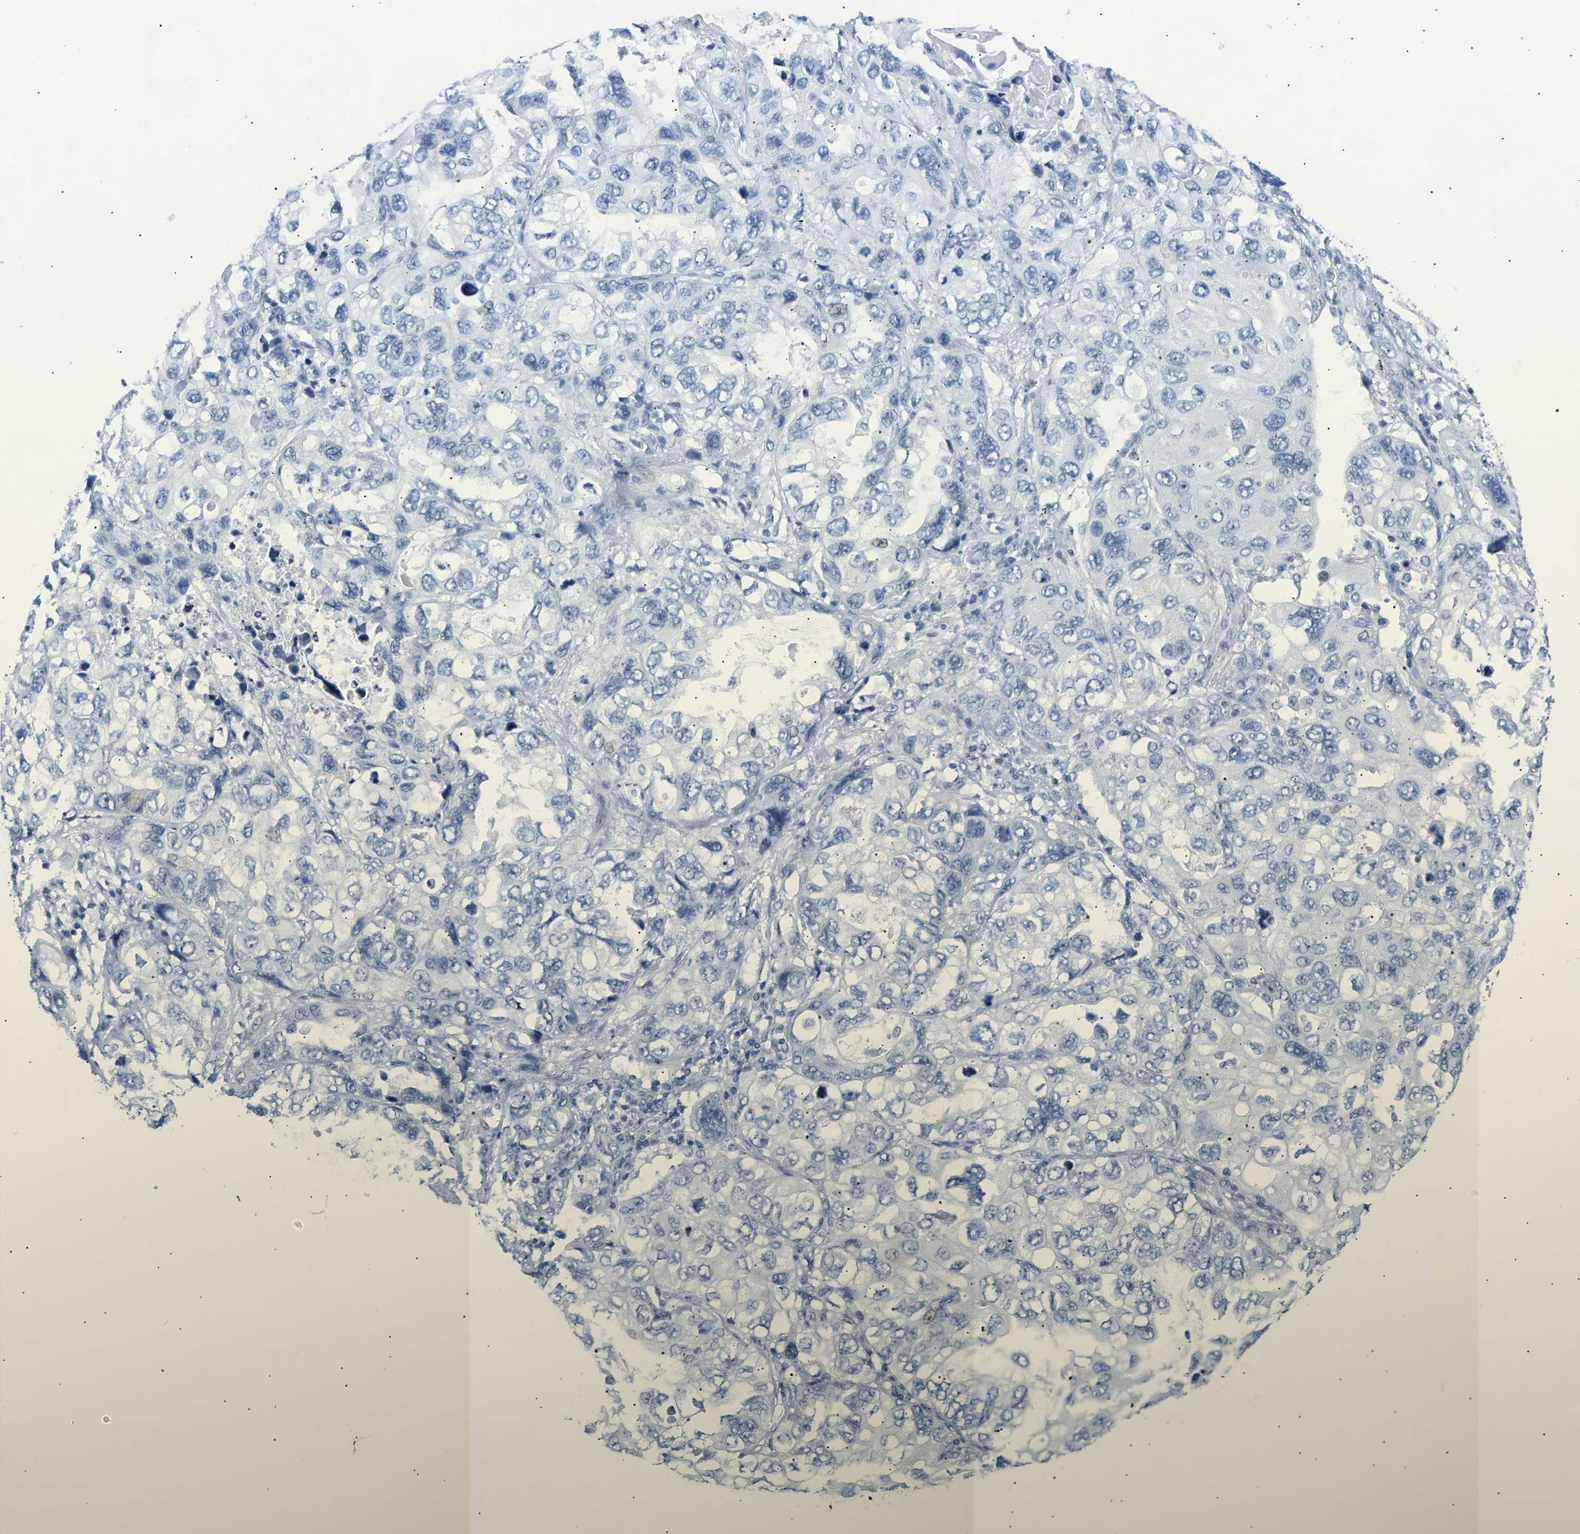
{"staining": {"intensity": "negative", "quantity": "none", "location": "none"}, "tissue": "lung cancer", "cell_type": "Tumor cells", "image_type": "cancer", "snomed": [{"axis": "morphology", "description": "Squamous cell carcinoma, NOS"}, {"axis": "topography", "description": "Lung"}], "caption": "An IHC image of lung cancer (squamous cell carcinoma) is shown. There is no staining in tumor cells of lung cancer (squamous cell carcinoma).", "gene": "SPINK2", "patient": {"sex": "female", "age": 73}}